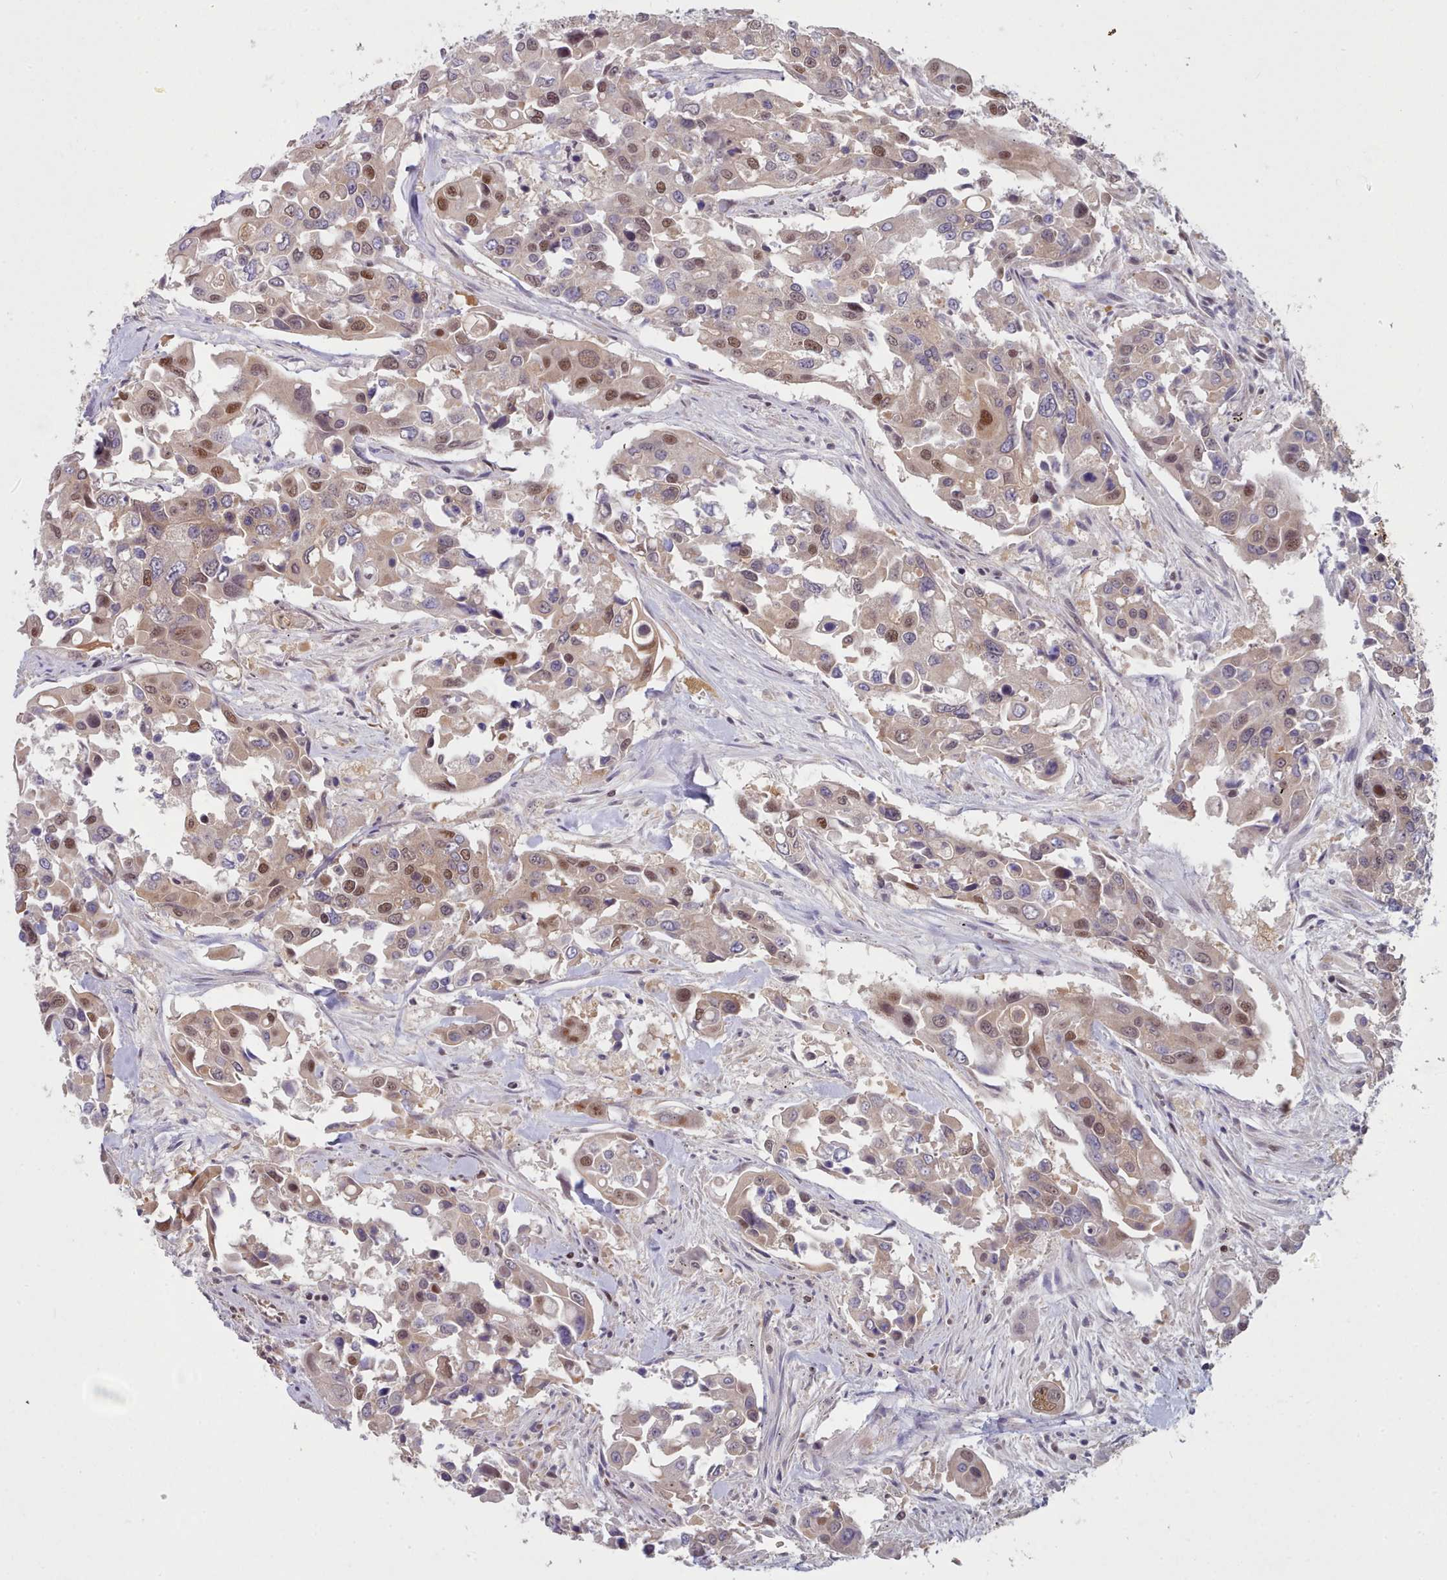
{"staining": {"intensity": "moderate", "quantity": "25%-75%", "location": "nuclear"}, "tissue": "colorectal cancer", "cell_type": "Tumor cells", "image_type": "cancer", "snomed": [{"axis": "morphology", "description": "Adenocarcinoma, NOS"}, {"axis": "topography", "description": "Colon"}], "caption": "Brown immunohistochemical staining in colorectal cancer (adenocarcinoma) demonstrates moderate nuclear staining in approximately 25%-75% of tumor cells.", "gene": "CES3", "patient": {"sex": "male", "age": 77}}